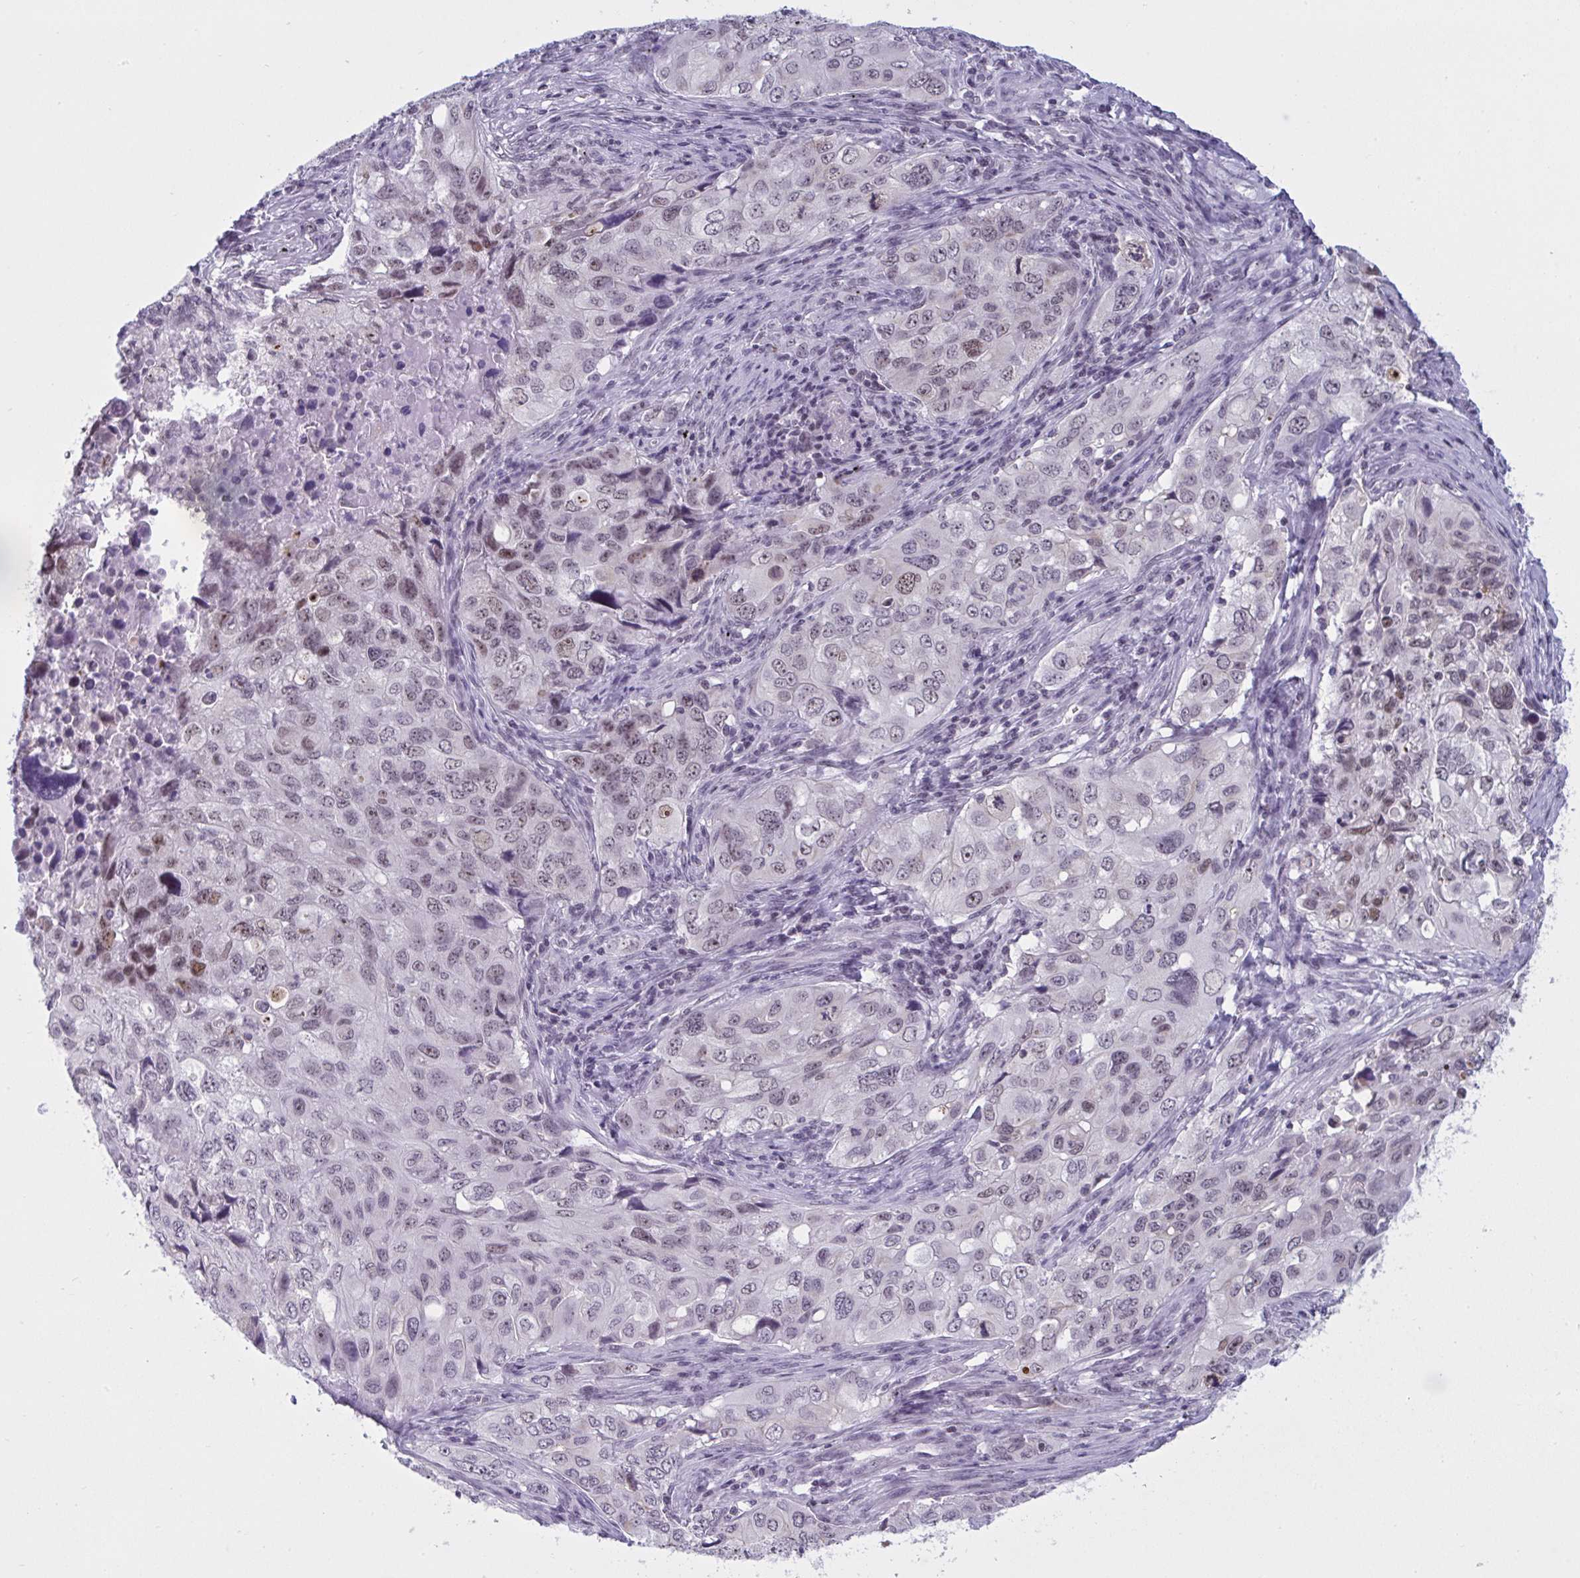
{"staining": {"intensity": "weak", "quantity": ">75%", "location": "nuclear"}, "tissue": "lung cancer", "cell_type": "Tumor cells", "image_type": "cancer", "snomed": [{"axis": "morphology", "description": "Adenocarcinoma, NOS"}, {"axis": "morphology", "description": "Adenocarcinoma, metastatic, NOS"}, {"axis": "topography", "description": "Lymph node"}, {"axis": "topography", "description": "Lung"}], "caption": "Protein staining exhibits weak nuclear expression in approximately >75% of tumor cells in lung cancer (adenocarcinoma).", "gene": "TGM6", "patient": {"sex": "female", "age": 42}}